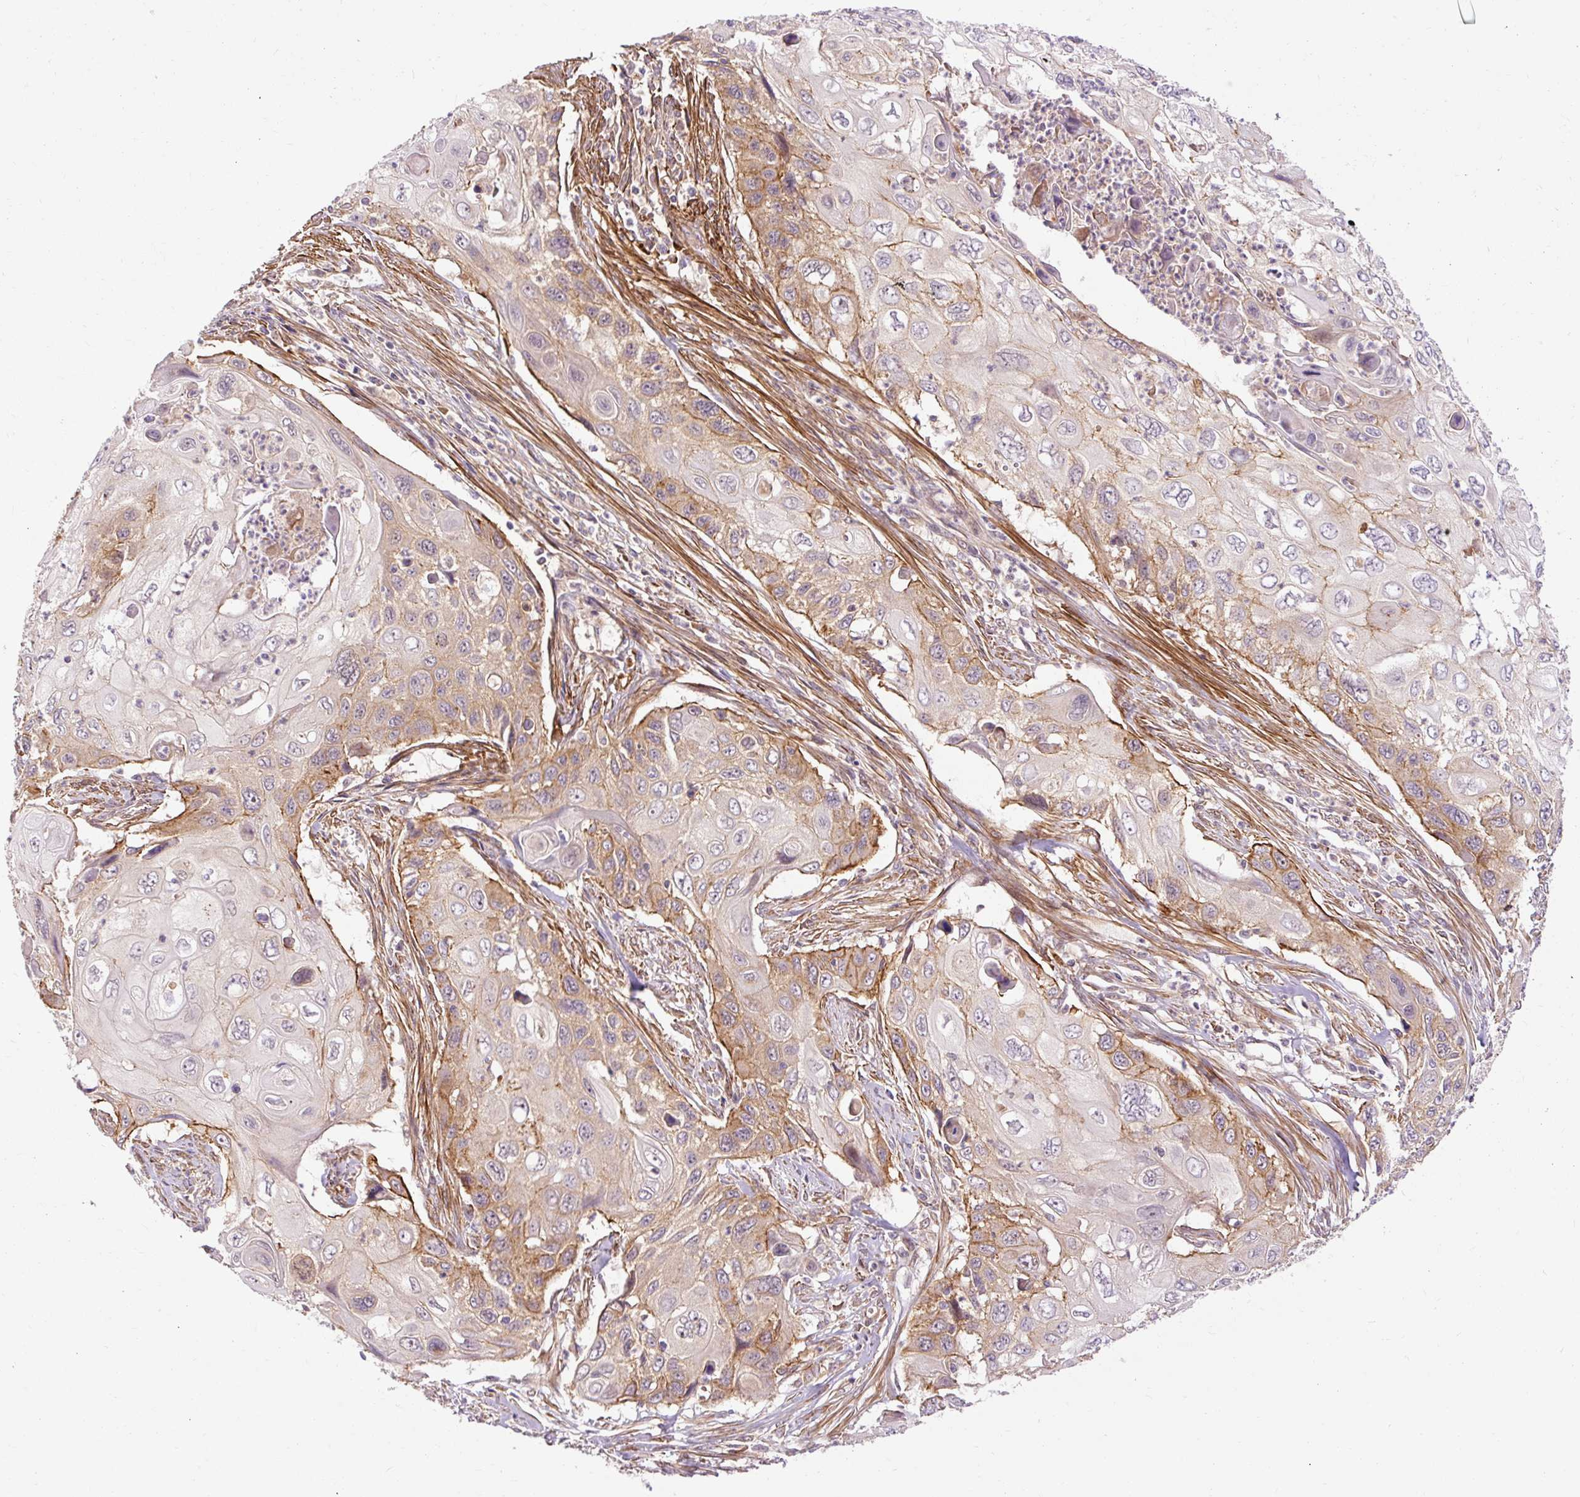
{"staining": {"intensity": "moderate", "quantity": "25%-75%", "location": "cytoplasmic/membranous"}, "tissue": "cervical cancer", "cell_type": "Tumor cells", "image_type": "cancer", "snomed": [{"axis": "morphology", "description": "Squamous cell carcinoma, NOS"}, {"axis": "topography", "description": "Cervix"}], "caption": "Protein staining of cervical squamous cell carcinoma tissue displays moderate cytoplasmic/membranous staining in approximately 25%-75% of tumor cells.", "gene": "RIPOR3", "patient": {"sex": "female", "age": 70}}